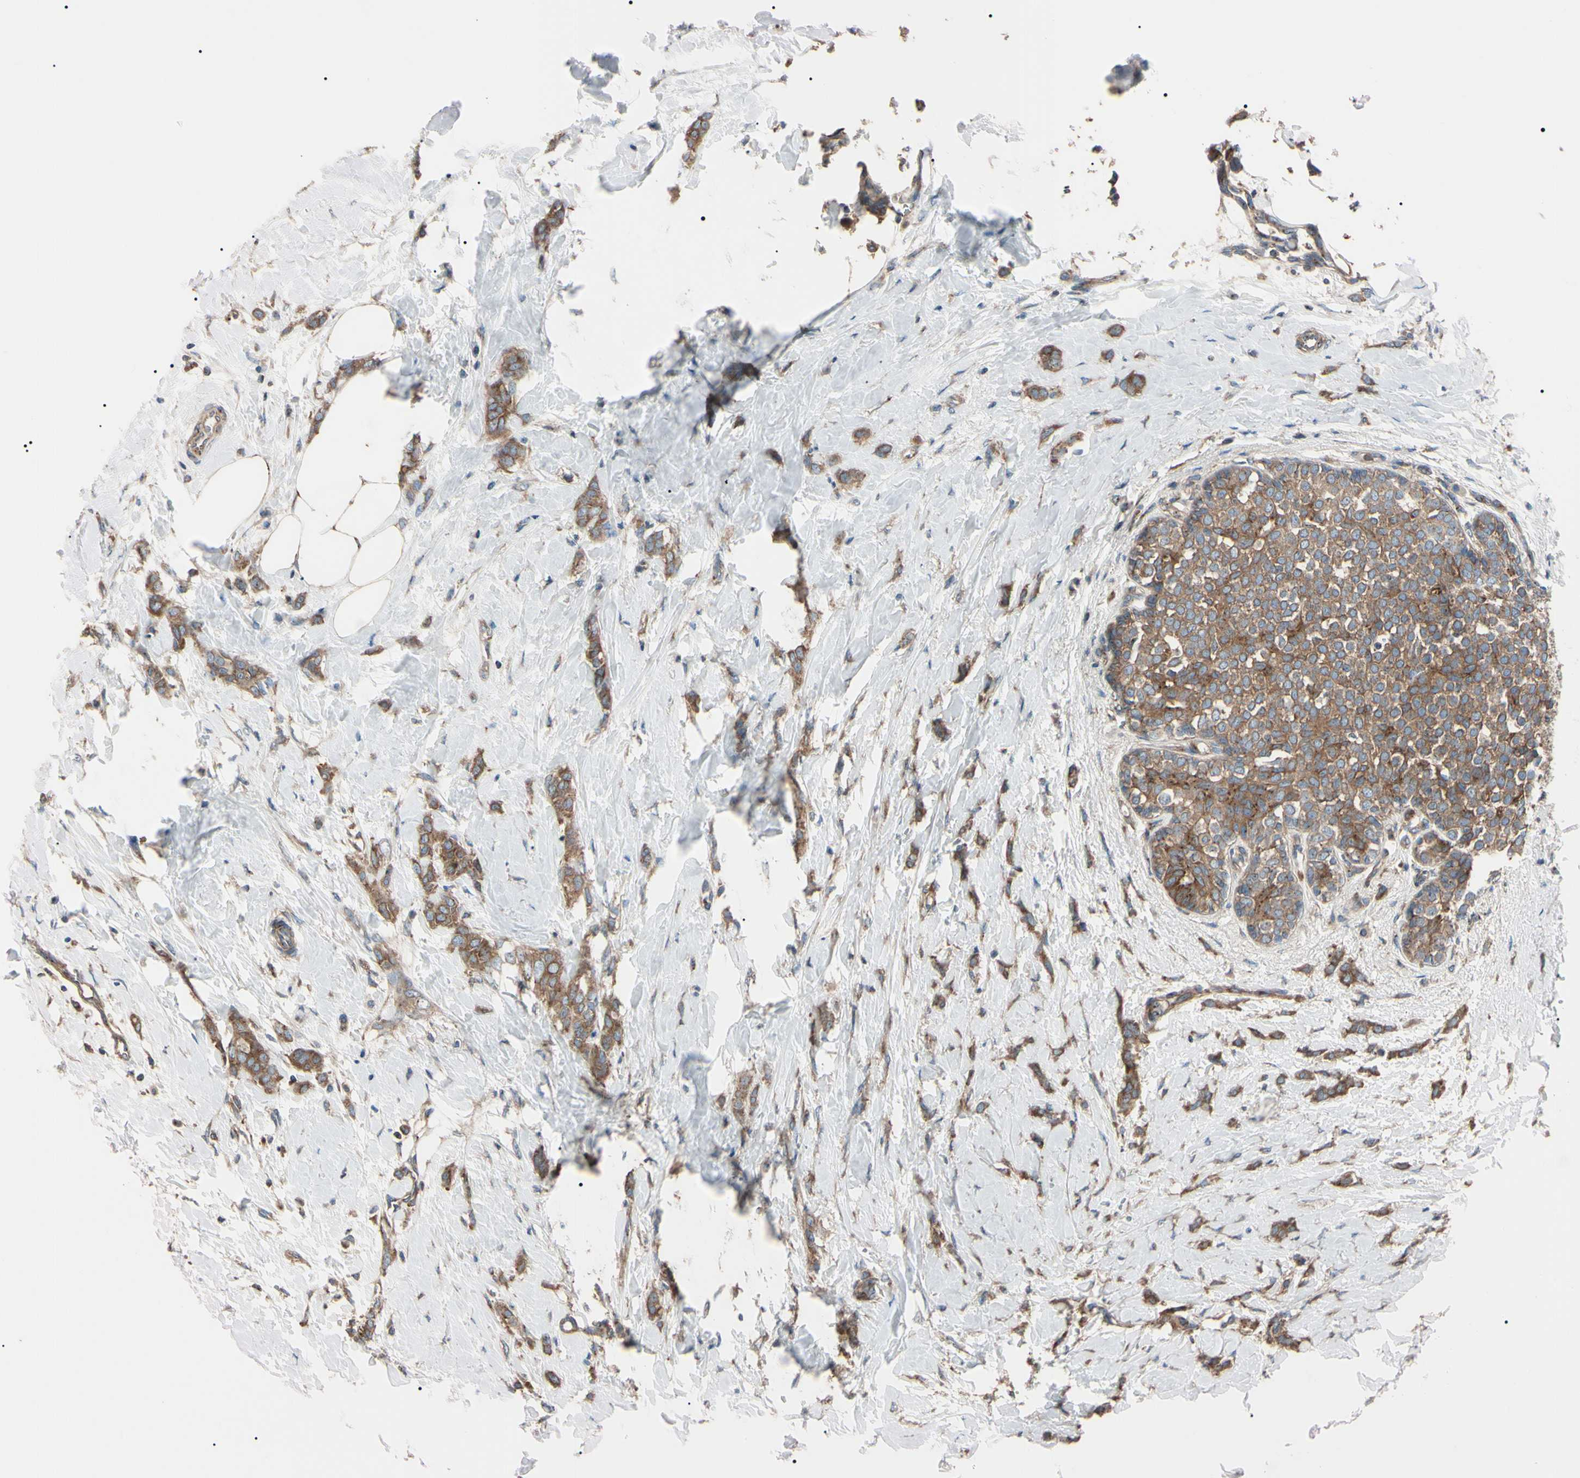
{"staining": {"intensity": "moderate", "quantity": ">75%", "location": "cytoplasmic/membranous"}, "tissue": "breast cancer", "cell_type": "Tumor cells", "image_type": "cancer", "snomed": [{"axis": "morphology", "description": "Lobular carcinoma, in situ"}, {"axis": "morphology", "description": "Lobular carcinoma"}, {"axis": "topography", "description": "Breast"}], "caption": "This is a histology image of immunohistochemistry staining of breast cancer (lobular carcinoma), which shows moderate positivity in the cytoplasmic/membranous of tumor cells.", "gene": "PRKACA", "patient": {"sex": "female", "age": 41}}